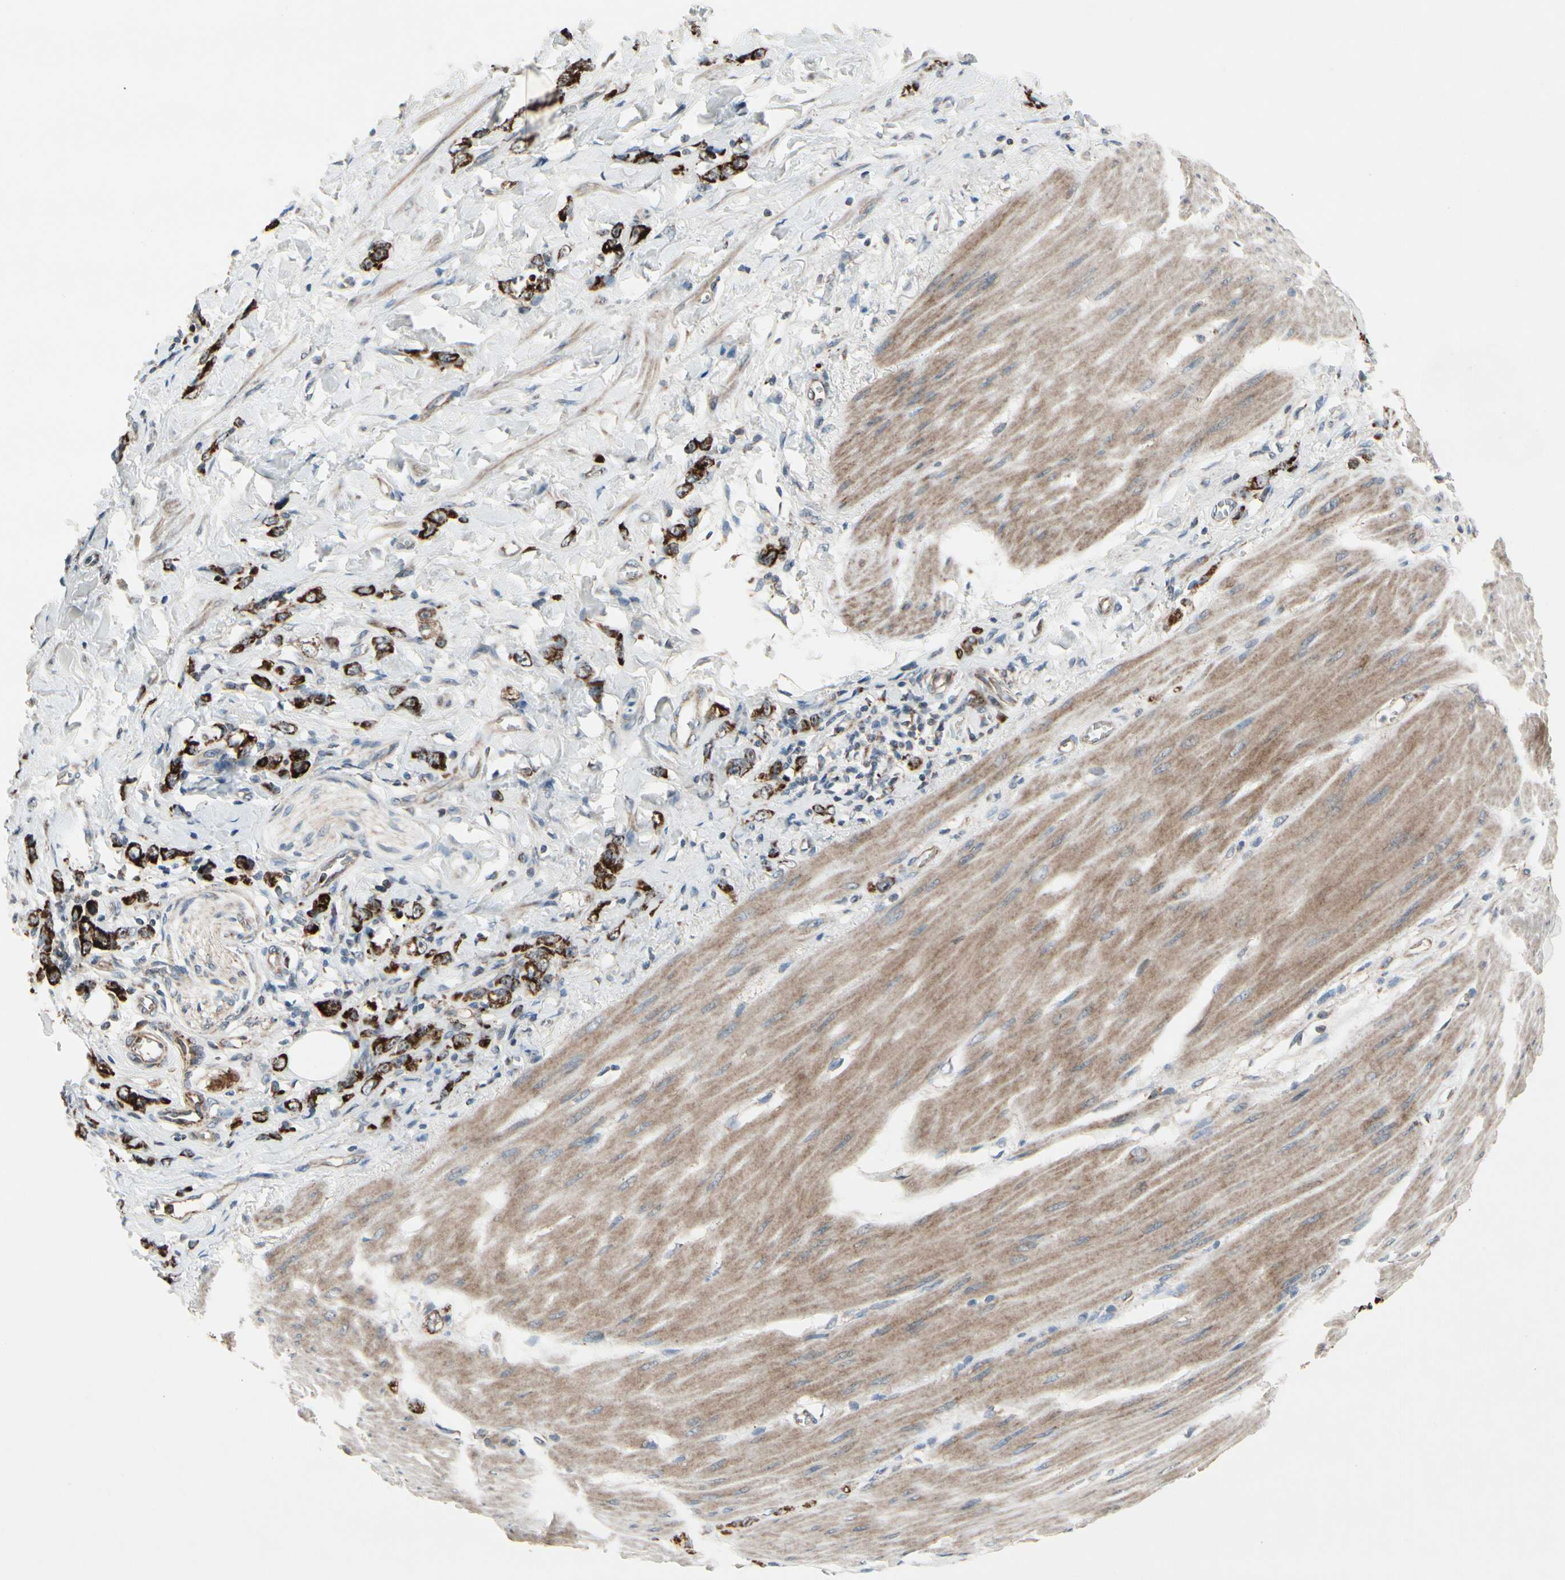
{"staining": {"intensity": "moderate", "quantity": ">75%", "location": "cytoplasmic/membranous"}, "tissue": "stomach cancer", "cell_type": "Tumor cells", "image_type": "cancer", "snomed": [{"axis": "morphology", "description": "Adenocarcinoma, NOS"}, {"axis": "topography", "description": "Stomach"}], "caption": "Adenocarcinoma (stomach) stained with a brown dye reveals moderate cytoplasmic/membranous positive positivity in approximately >75% of tumor cells.", "gene": "CPT1A", "patient": {"sex": "male", "age": 82}}